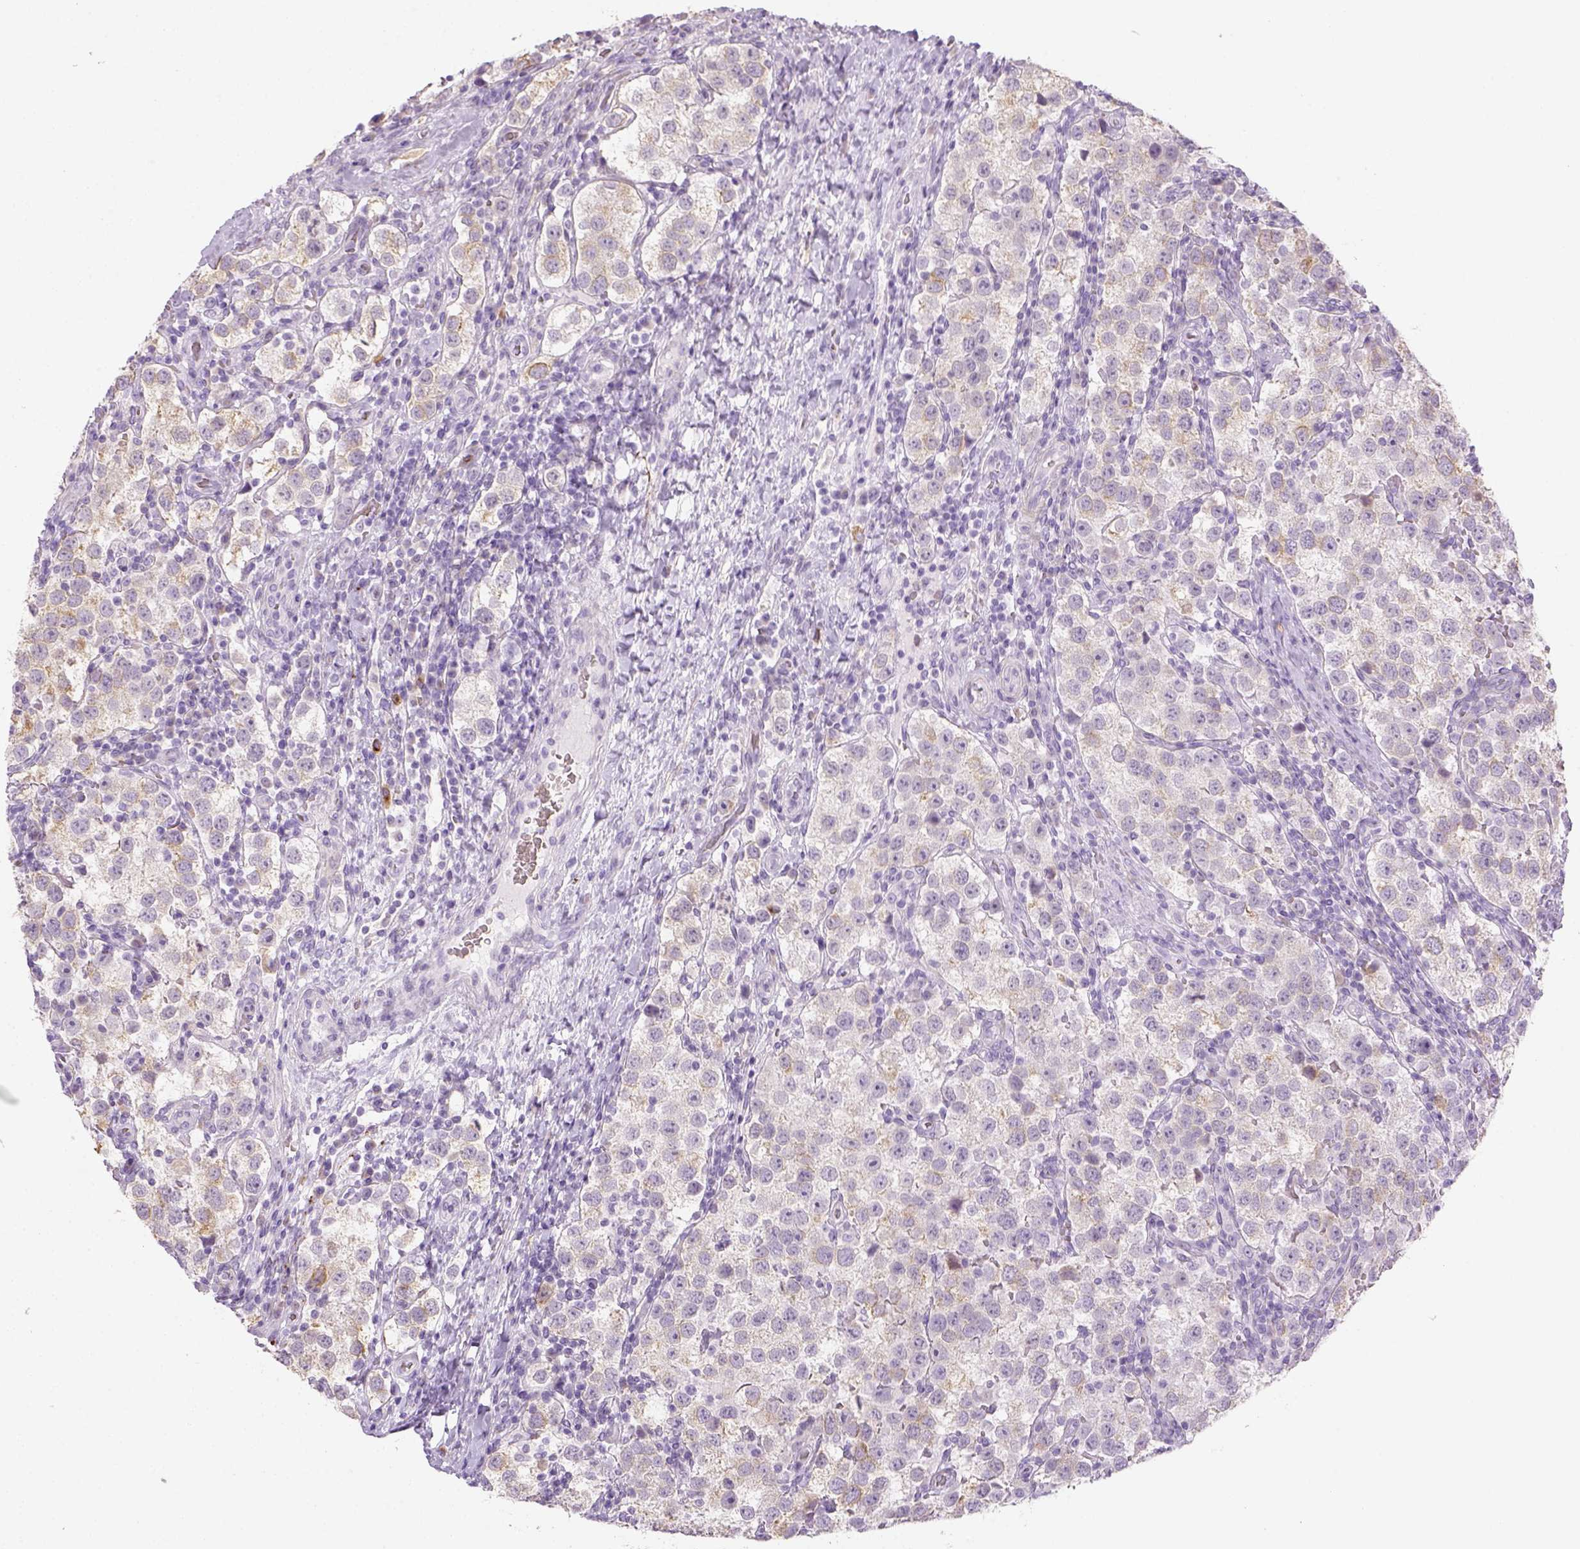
{"staining": {"intensity": "moderate", "quantity": "<25%", "location": "cytoplasmic/membranous"}, "tissue": "testis cancer", "cell_type": "Tumor cells", "image_type": "cancer", "snomed": [{"axis": "morphology", "description": "Seminoma, NOS"}, {"axis": "topography", "description": "Testis"}], "caption": "Protein expression analysis of human seminoma (testis) reveals moderate cytoplasmic/membranous staining in approximately <25% of tumor cells.", "gene": "CACNB1", "patient": {"sex": "male", "age": 37}}